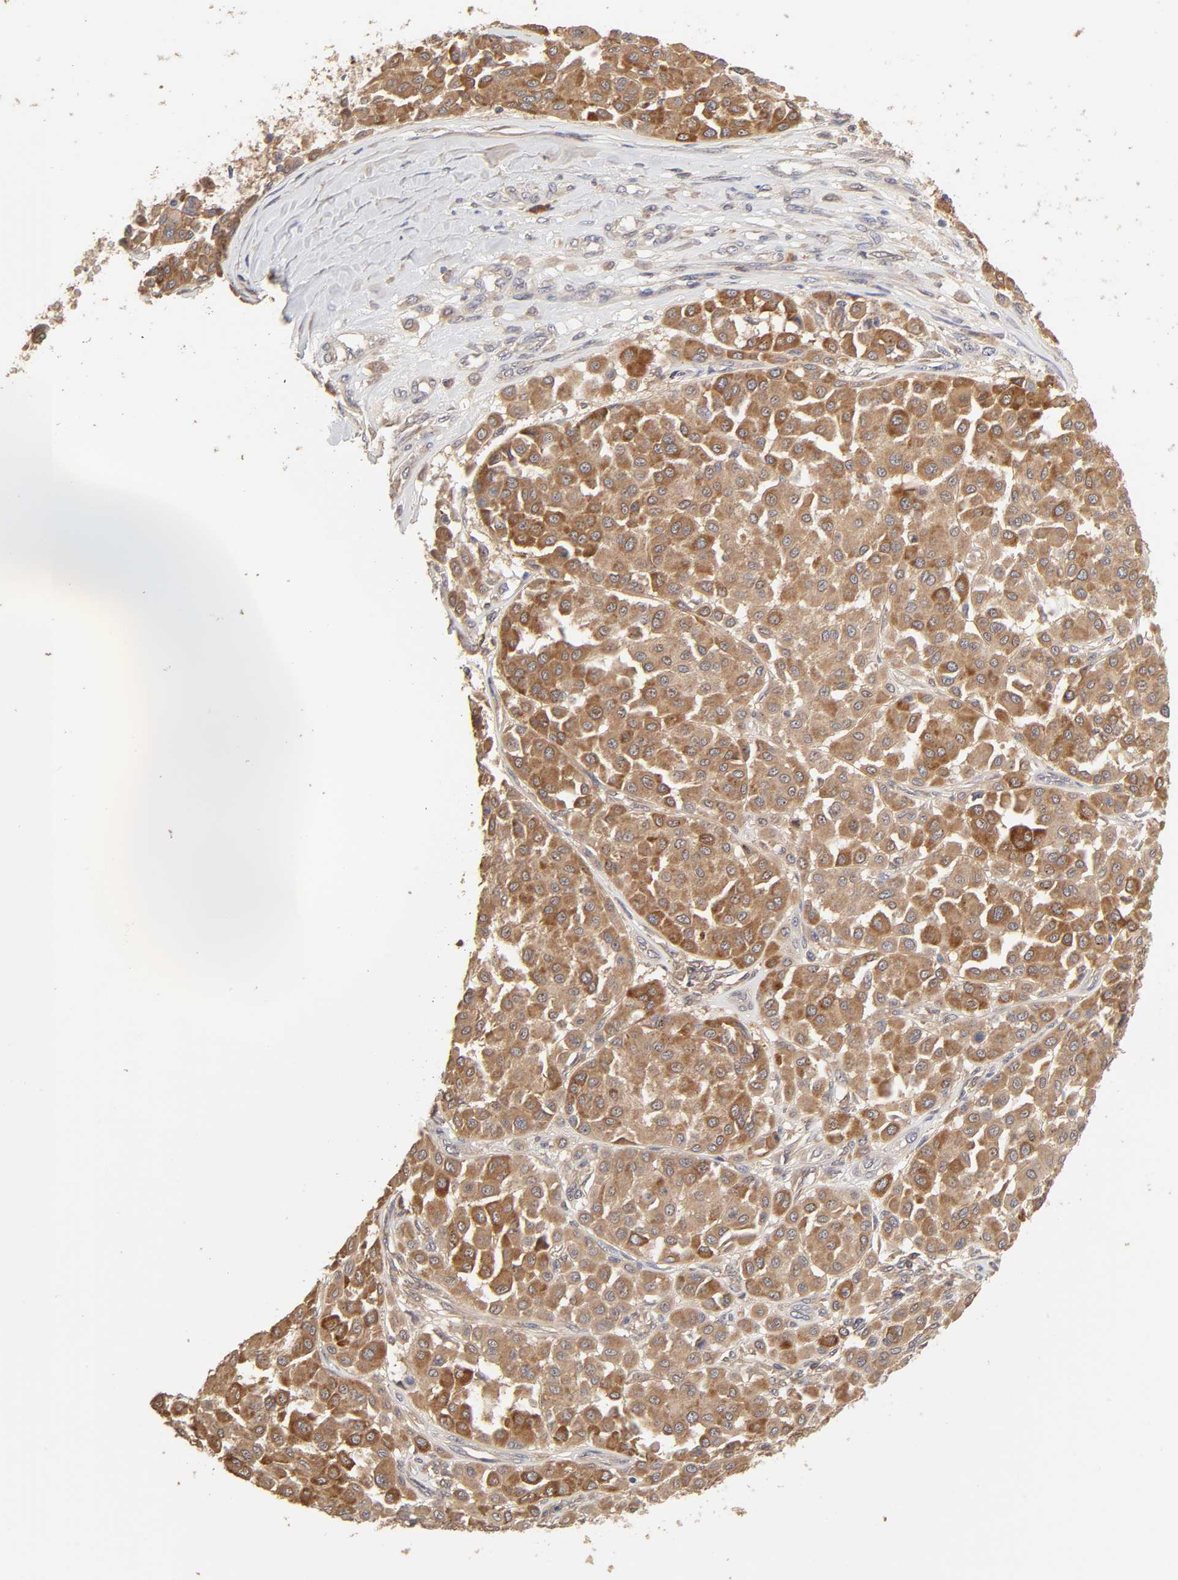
{"staining": {"intensity": "moderate", "quantity": ">75%", "location": "cytoplasmic/membranous"}, "tissue": "melanoma", "cell_type": "Tumor cells", "image_type": "cancer", "snomed": [{"axis": "morphology", "description": "Malignant melanoma, Metastatic site"}, {"axis": "topography", "description": "Soft tissue"}], "caption": "There is medium levels of moderate cytoplasmic/membranous positivity in tumor cells of melanoma, as demonstrated by immunohistochemical staining (brown color).", "gene": "AP1G2", "patient": {"sex": "male", "age": 41}}